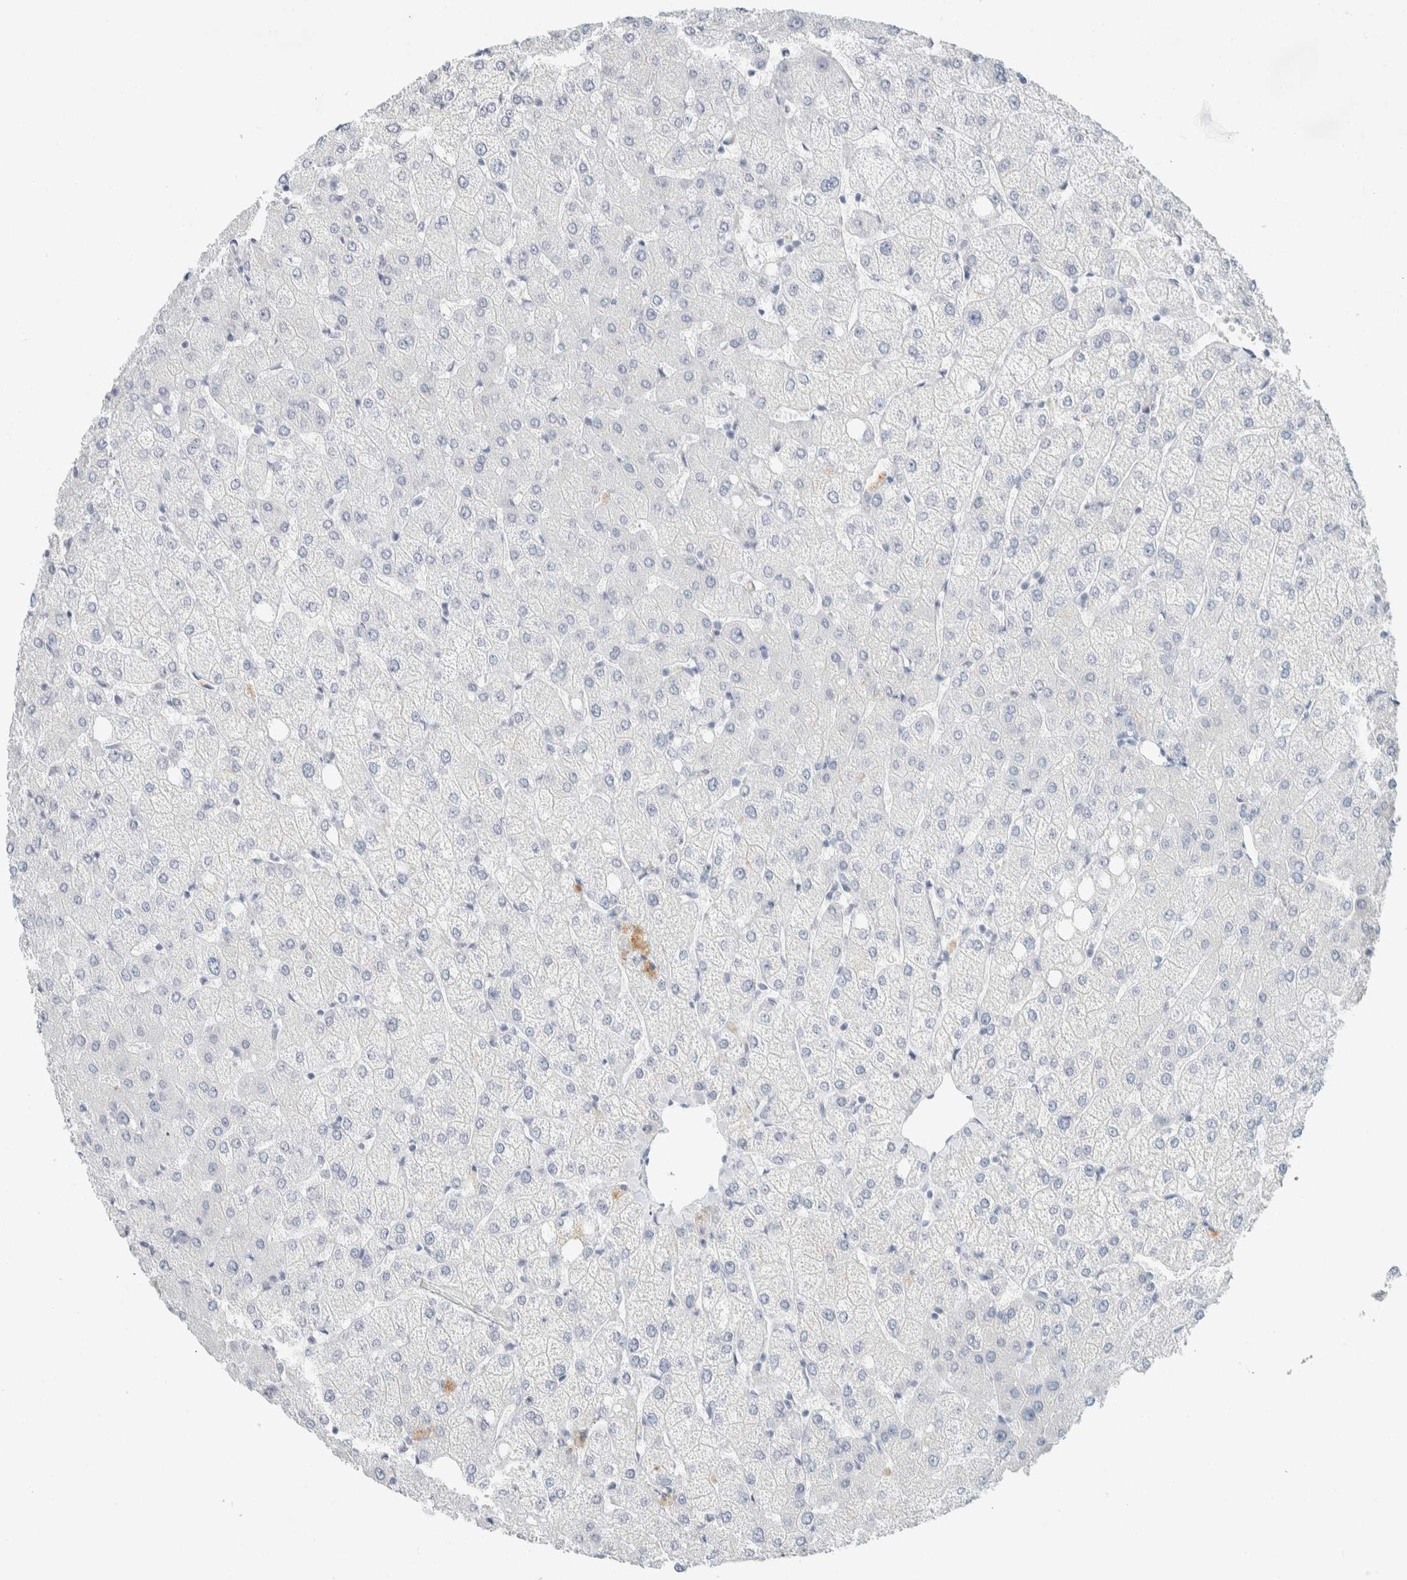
{"staining": {"intensity": "negative", "quantity": "none", "location": "none"}, "tissue": "liver", "cell_type": "Cholangiocytes", "image_type": "normal", "snomed": [{"axis": "morphology", "description": "Normal tissue, NOS"}, {"axis": "topography", "description": "Liver"}], "caption": "This image is of benign liver stained with IHC to label a protein in brown with the nuclei are counter-stained blue. There is no expression in cholangiocytes.", "gene": "ALOX12B", "patient": {"sex": "female", "age": 54}}